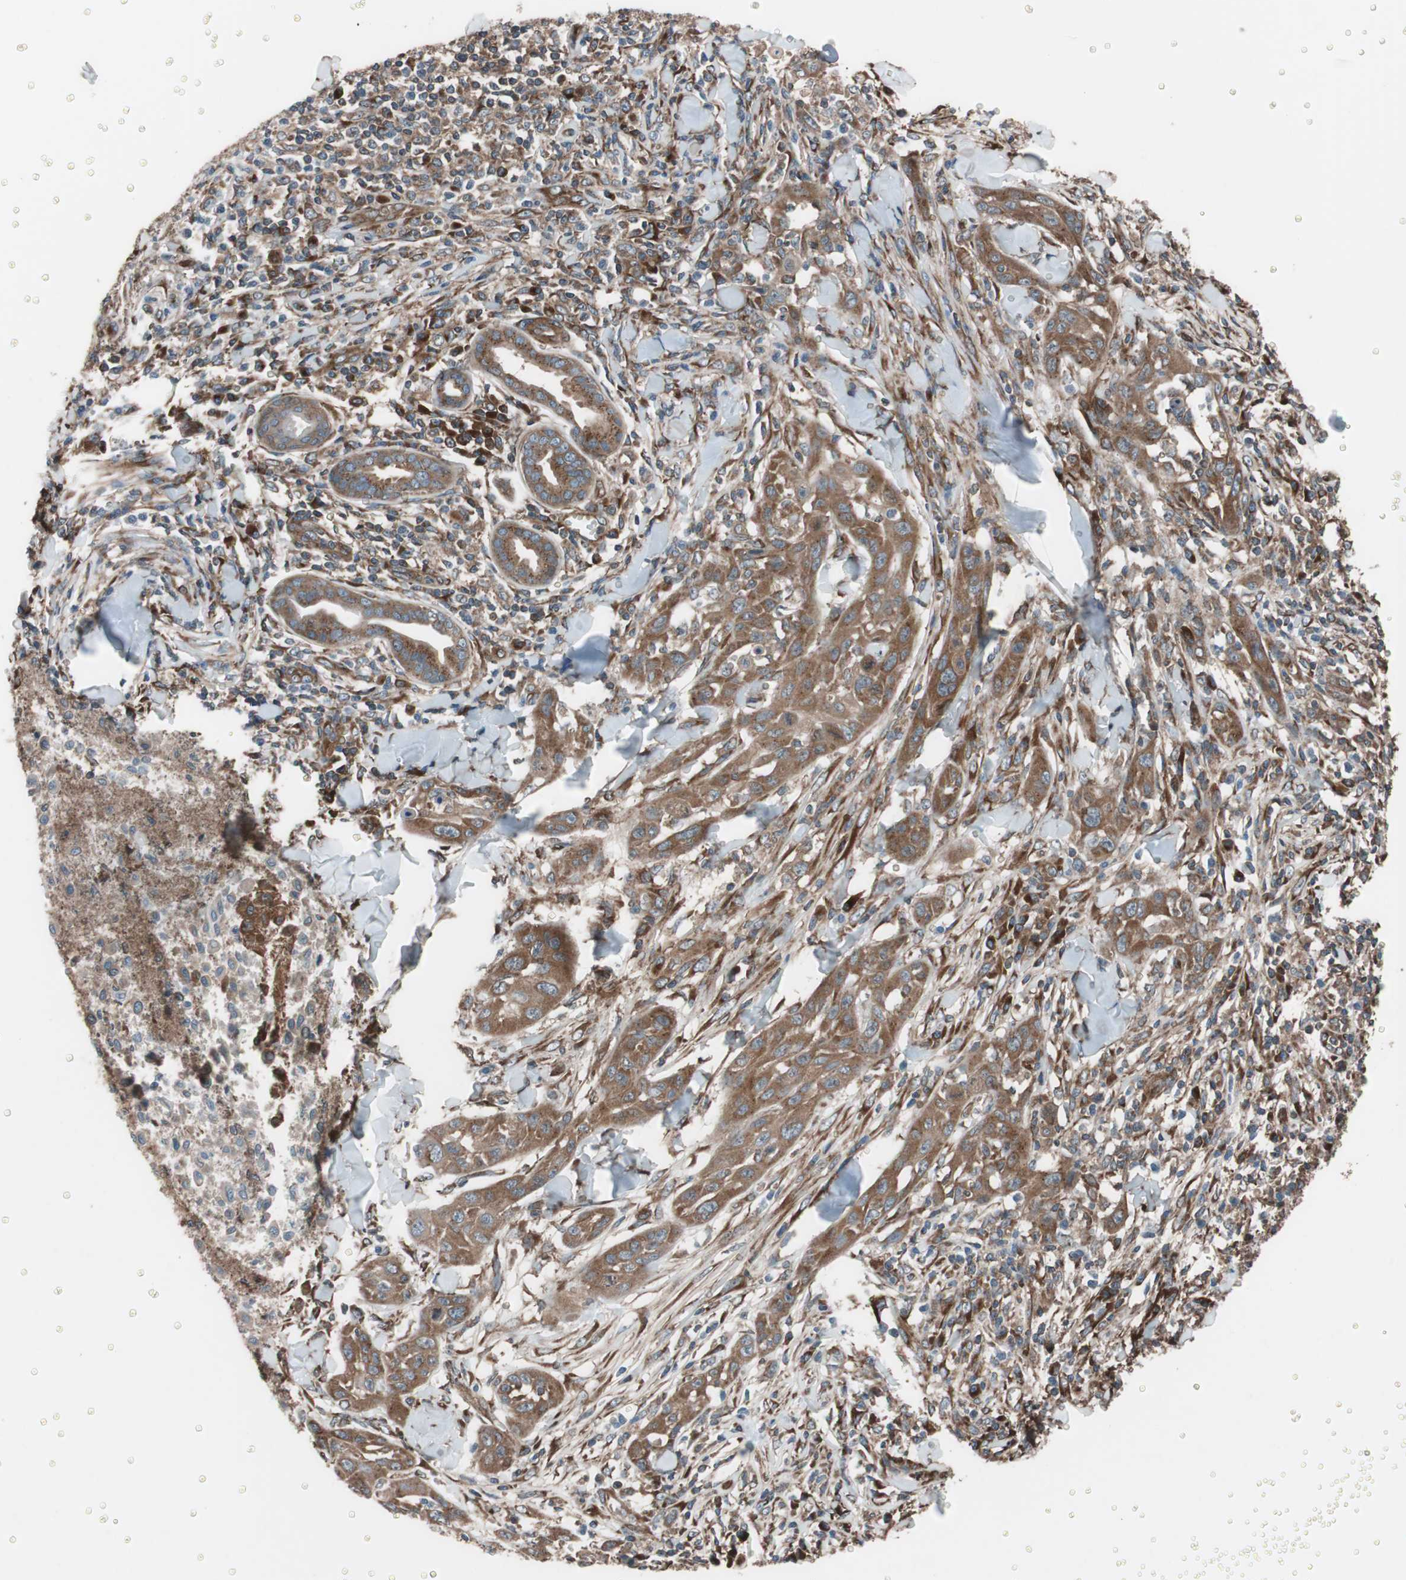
{"staining": {"intensity": "strong", "quantity": ">75%", "location": "cytoplasmic/membranous"}, "tissue": "skin cancer", "cell_type": "Tumor cells", "image_type": "cancer", "snomed": [{"axis": "morphology", "description": "Squamous cell carcinoma, NOS"}, {"axis": "topography", "description": "Skin"}], "caption": "IHC histopathology image of neoplastic tissue: squamous cell carcinoma (skin) stained using immunohistochemistry displays high levels of strong protein expression localized specifically in the cytoplasmic/membranous of tumor cells, appearing as a cytoplasmic/membranous brown color.", "gene": "SEC31A", "patient": {"sex": "male", "age": 24}}